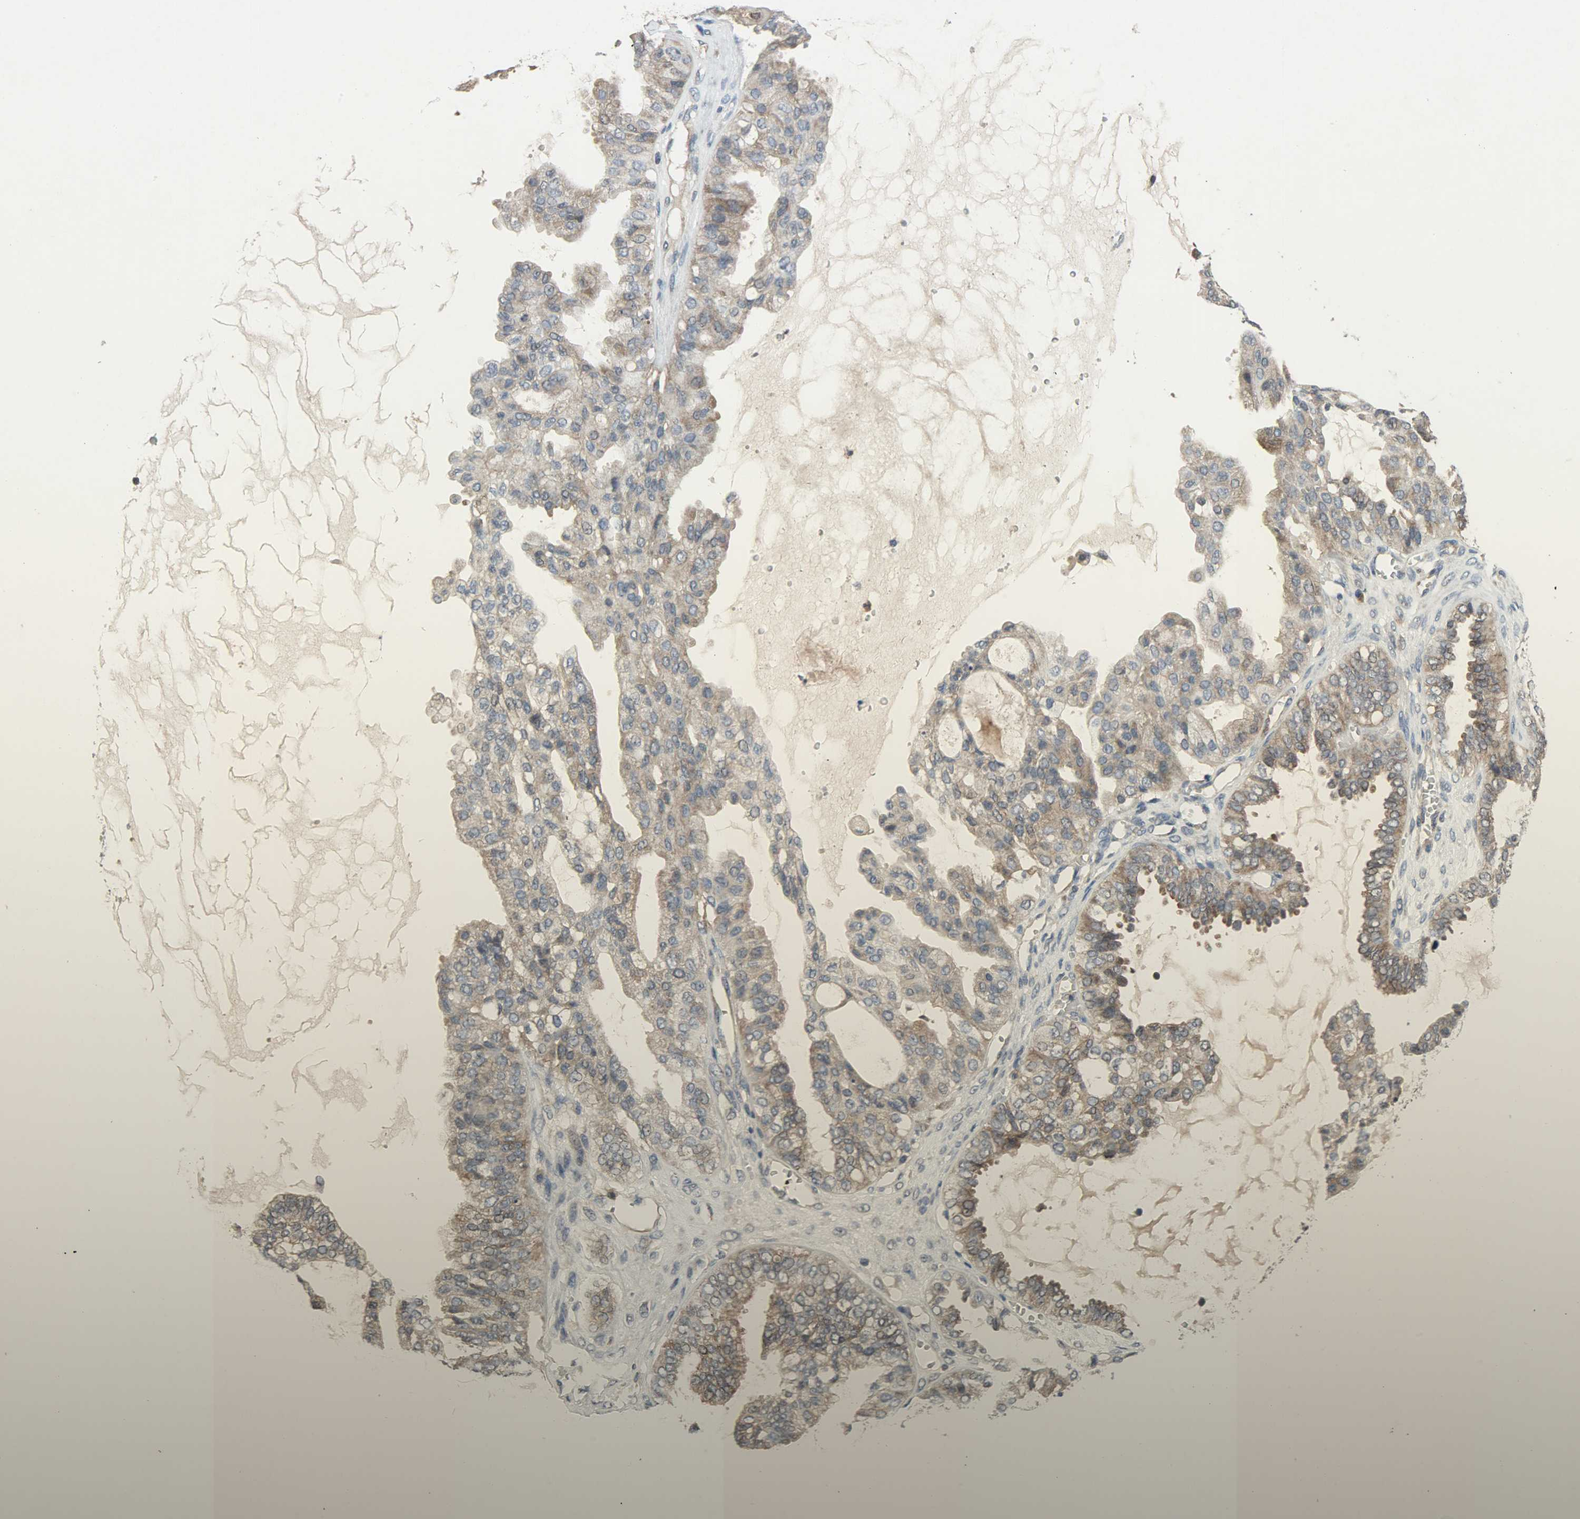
{"staining": {"intensity": "moderate", "quantity": ">75%", "location": "cytoplasmic/membranous"}, "tissue": "ovarian cancer", "cell_type": "Tumor cells", "image_type": "cancer", "snomed": [{"axis": "morphology", "description": "Carcinoma, NOS"}, {"axis": "morphology", "description": "Carcinoma, endometroid"}, {"axis": "topography", "description": "Ovary"}], "caption": "Protein staining shows moderate cytoplasmic/membranous expression in approximately >75% of tumor cells in ovarian carcinoma. (Stains: DAB (3,3'-diaminobenzidine) in brown, nuclei in blue, Microscopy: brightfield microscopy at high magnification).", "gene": "TRIM21", "patient": {"sex": "female", "age": 50}}